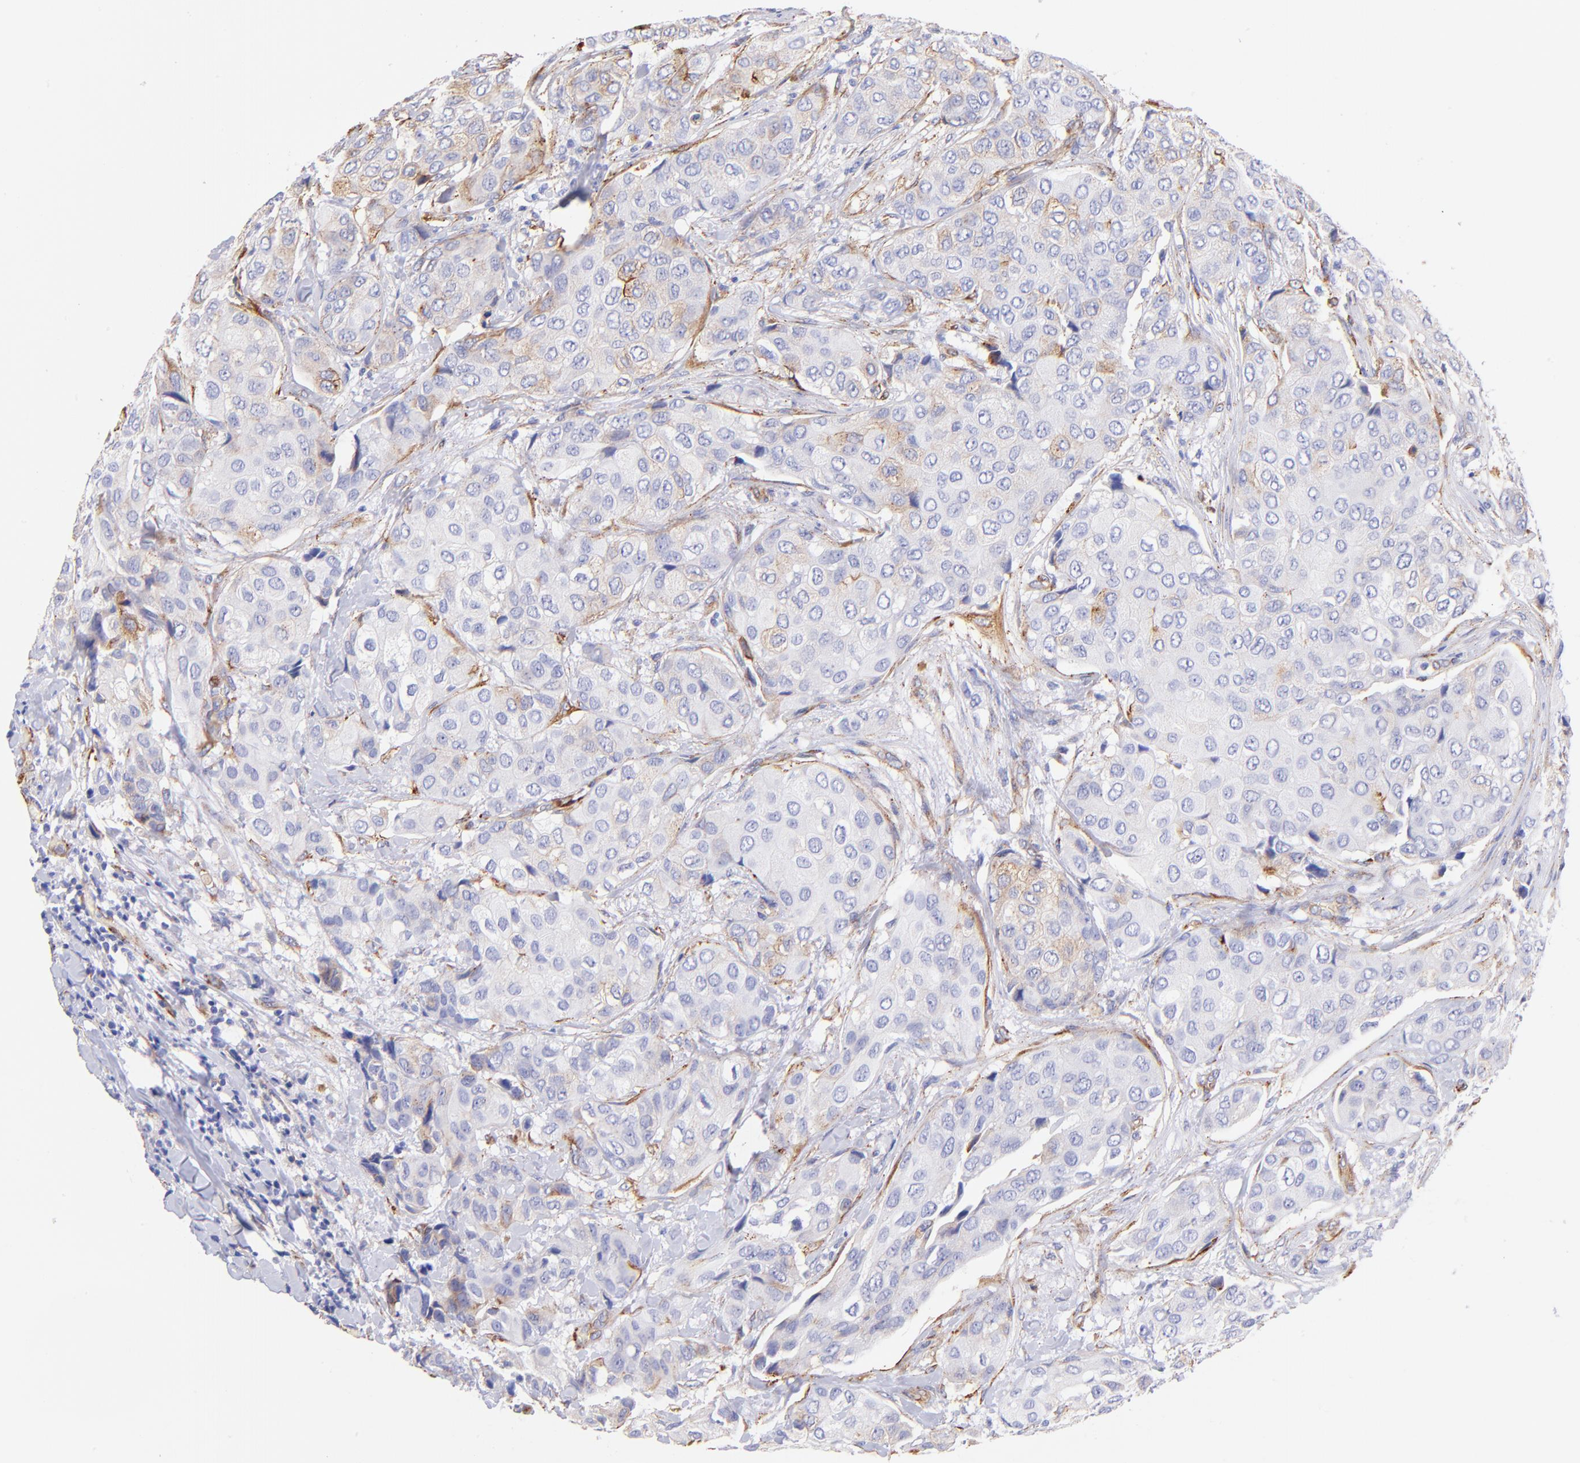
{"staining": {"intensity": "moderate", "quantity": "<25%", "location": "cytoplasmic/membranous"}, "tissue": "breast cancer", "cell_type": "Tumor cells", "image_type": "cancer", "snomed": [{"axis": "morphology", "description": "Duct carcinoma"}, {"axis": "topography", "description": "Breast"}], "caption": "There is low levels of moderate cytoplasmic/membranous positivity in tumor cells of breast cancer, as demonstrated by immunohistochemical staining (brown color).", "gene": "SPARC", "patient": {"sex": "female", "age": 68}}